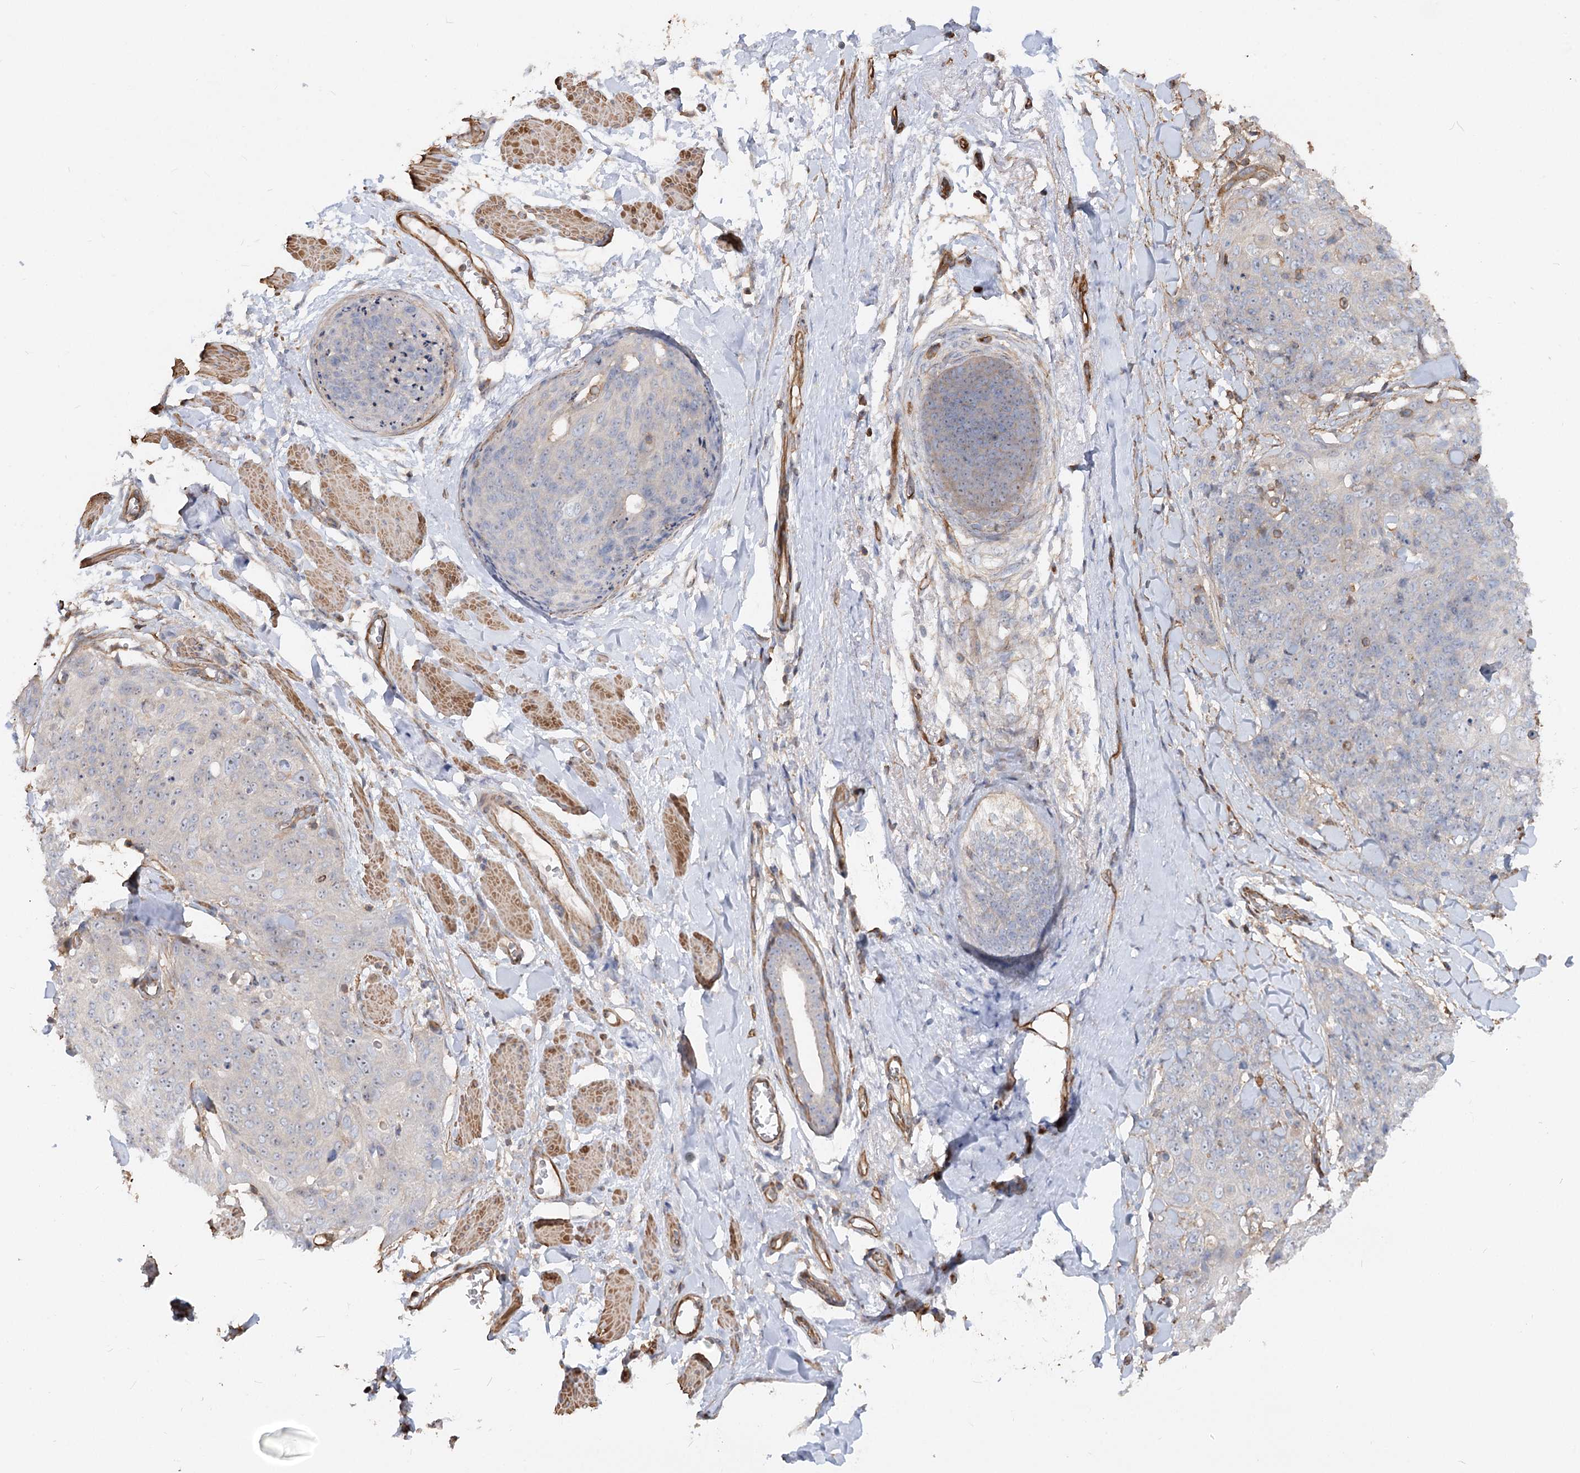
{"staining": {"intensity": "negative", "quantity": "none", "location": "none"}, "tissue": "skin cancer", "cell_type": "Tumor cells", "image_type": "cancer", "snomed": [{"axis": "morphology", "description": "Squamous cell carcinoma, NOS"}, {"axis": "topography", "description": "Skin"}, {"axis": "topography", "description": "Vulva"}], "caption": "Skin cancer was stained to show a protein in brown. There is no significant expression in tumor cells.", "gene": "WDR36", "patient": {"sex": "female", "age": 85}}